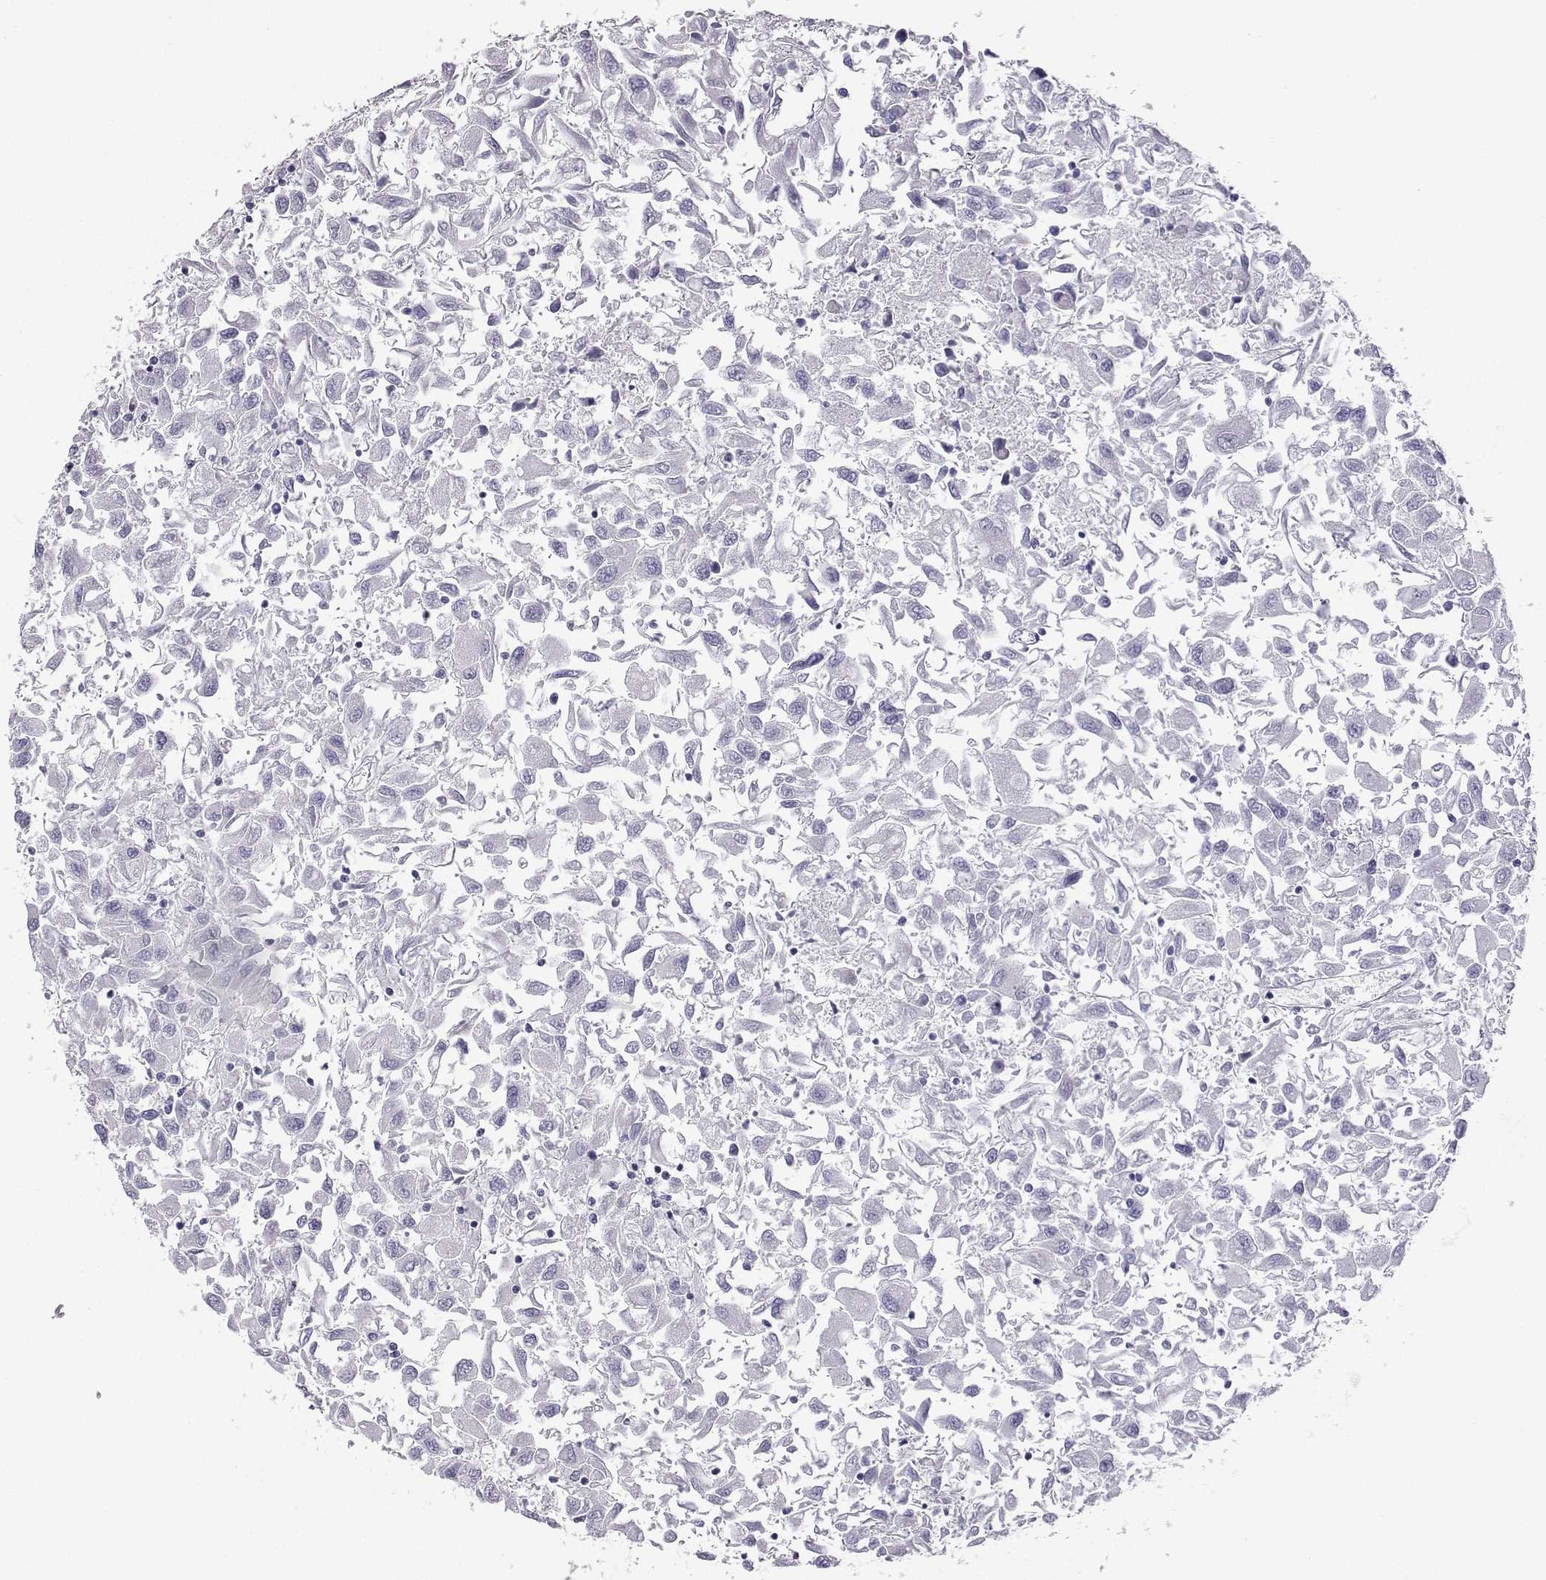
{"staining": {"intensity": "negative", "quantity": "none", "location": "none"}, "tissue": "renal cancer", "cell_type": "Tumor cells", "image_type": "cancer", "snomed": [{"axis": "morphology", "description": "Adenocarcinoma, NOS"}, {"axis": "topography", "description": "Kidney"}], "caption": "Protein analysis of renal cancer demonstrates no significant staining in tumor cells.", "gene": "AKR1B1", "patient": {"sex": "female", "age": 76}}